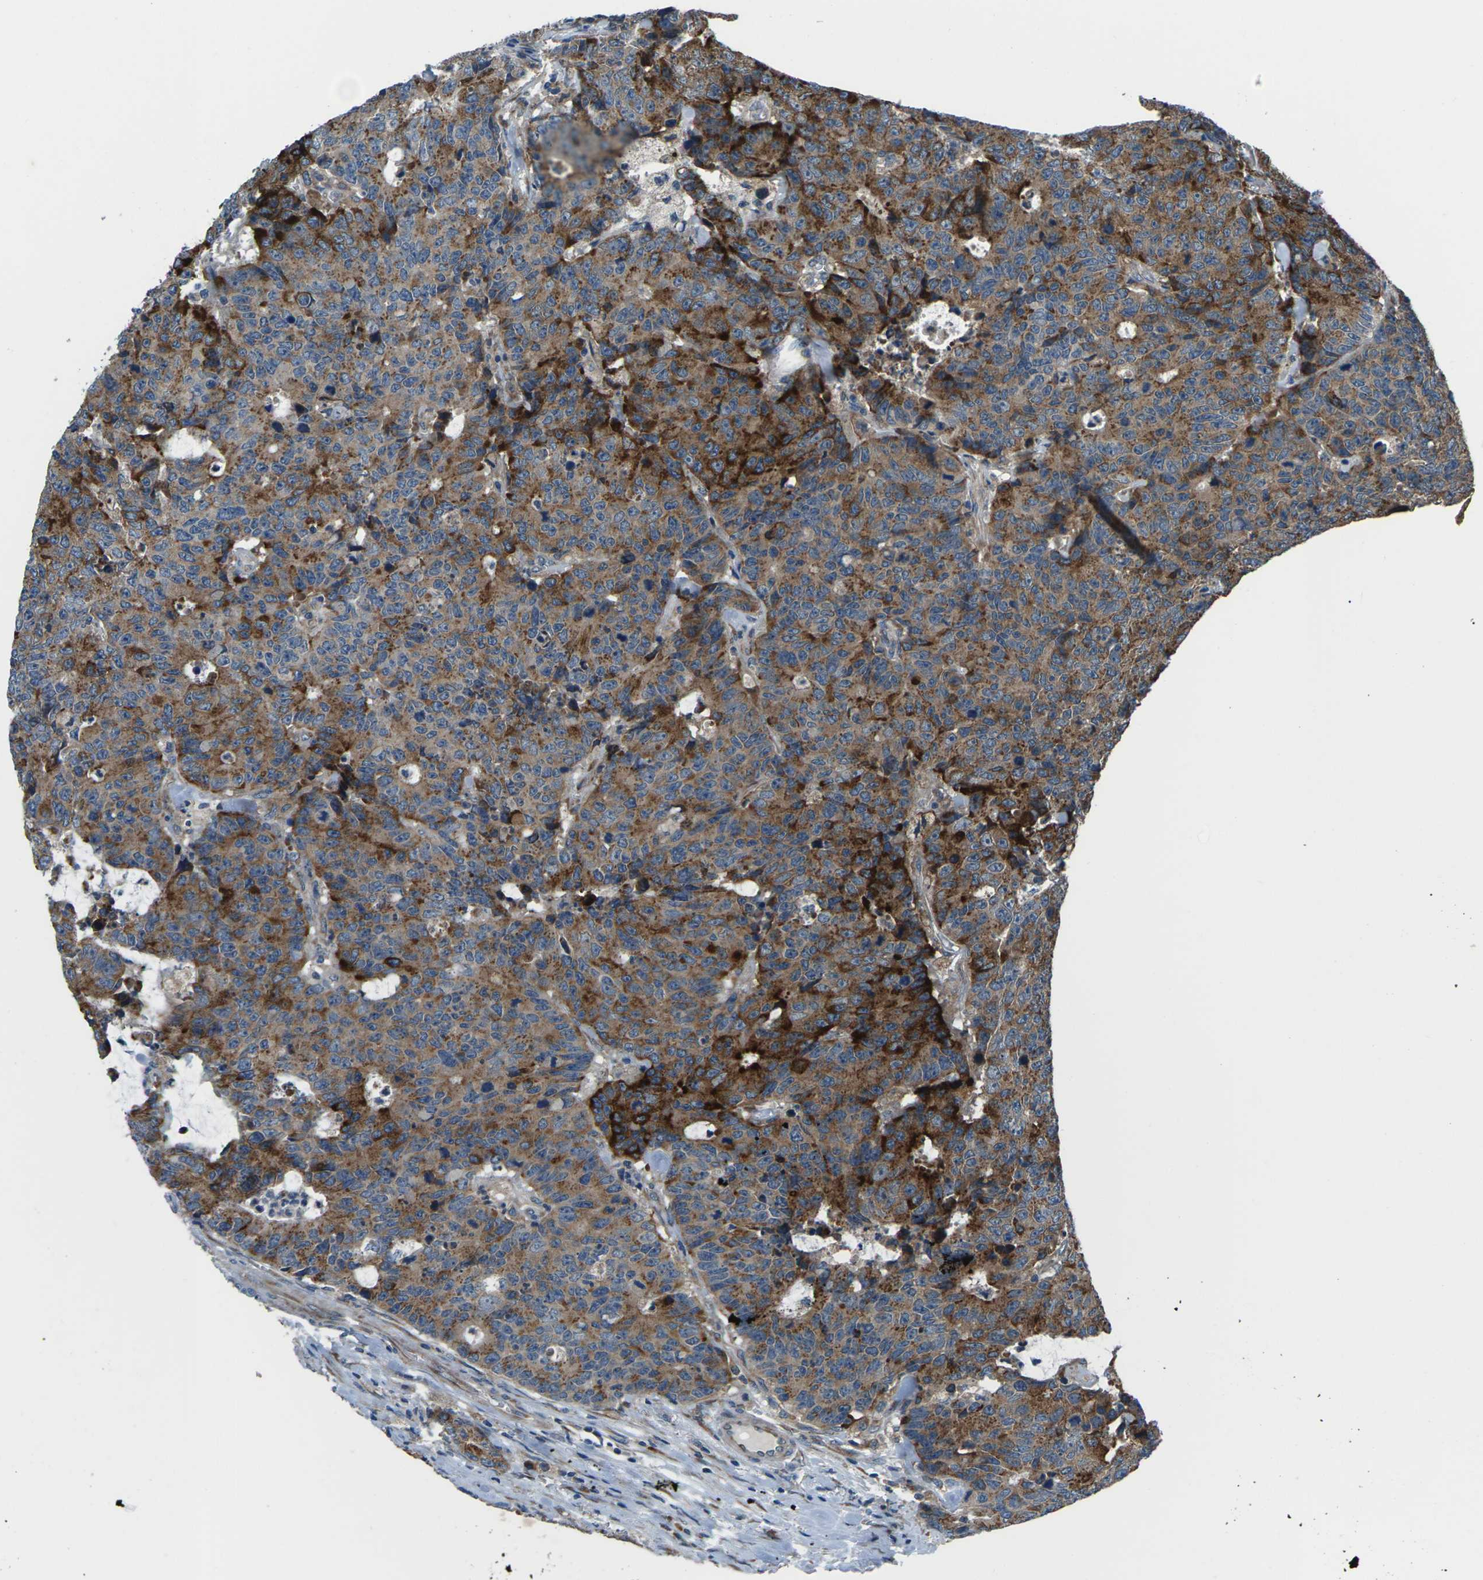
{"staining": {"intensity": "moderate", "quantity": ">75%", "location": "cytoplasmic/membranous"}, "tissue": "colorectal cancer", "cell_type": "Tumor cells", "image_type": "cancer", "snomed": [{"axis": "morphology", "description": "Adenocarcinoma, NOS"}, {"axis": "topography", "description": "Colon"}], "caption": "This is a micrograph of immunohistochemistry staining of colorectal cancer, which shows moderate positivity in the cytoplasmic/membranous of tumor cells.", "gene": "GABRP", "patient": {"sex": "female", "age": 86}}